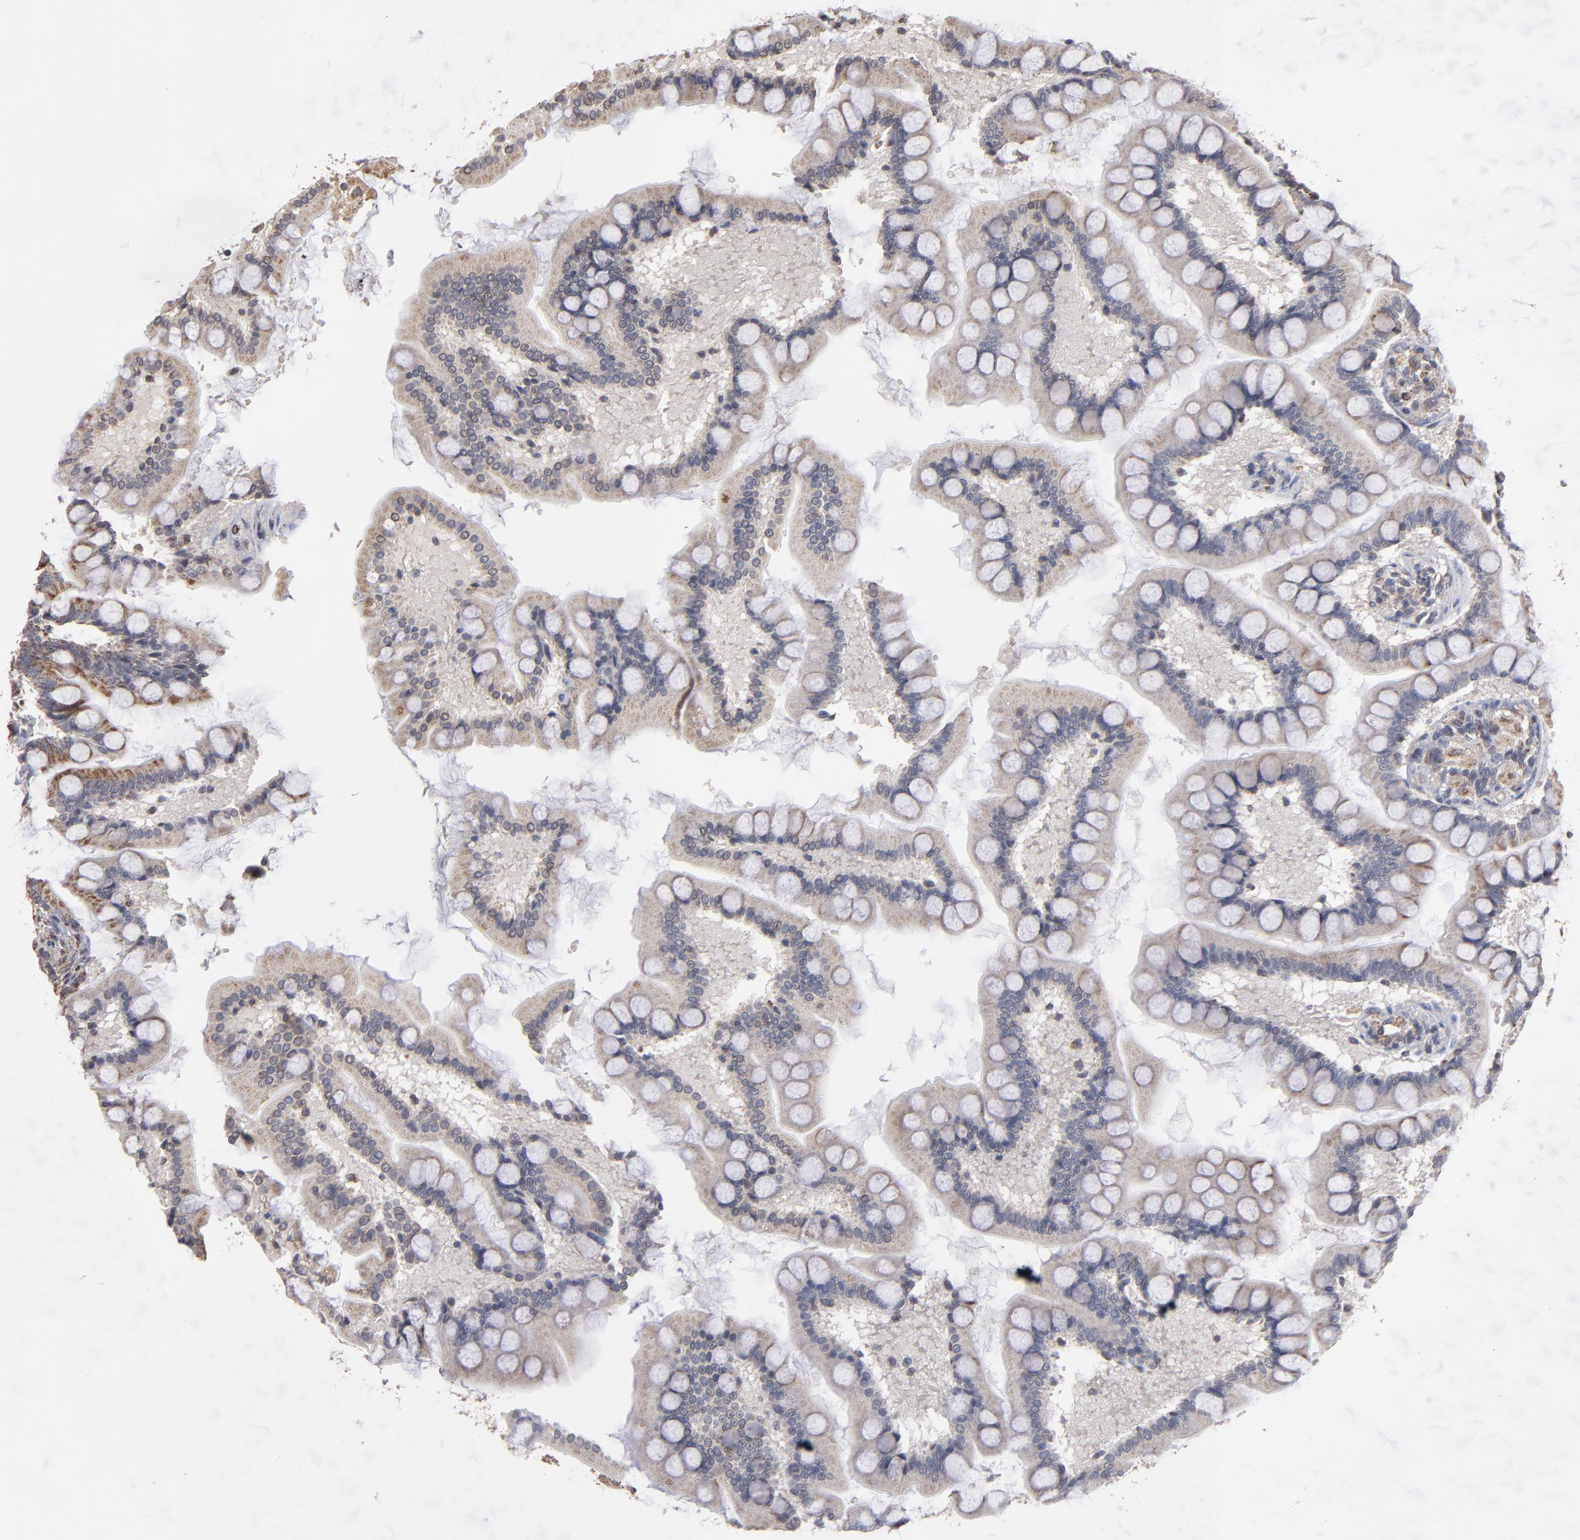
{"staining": {"intensity": "moderate", "quantity": ">75%", "location": "cytoplasmic/membranous"}, "tissue": "small intestine", "cell_type": "Glandular cells", "image_type": "normal", "snomed": [{"axis": "morphology", "description": "Normal tissue, NOS"}, {"axis": "topography", "description": "Small intestine"}], "caption": "High-magnification brightfield microscopy of benign small intestine stained with DAB (3,3'-diaminobenzidine) (brown) and counterstained with hematoxylin (blue). glandular cells exhibit moderate cytoplasmic/membranous staining is seen in approximately>75% of cells.", "gene": "MIPOL1", "patient": {"sex": "male", "age": 41}}